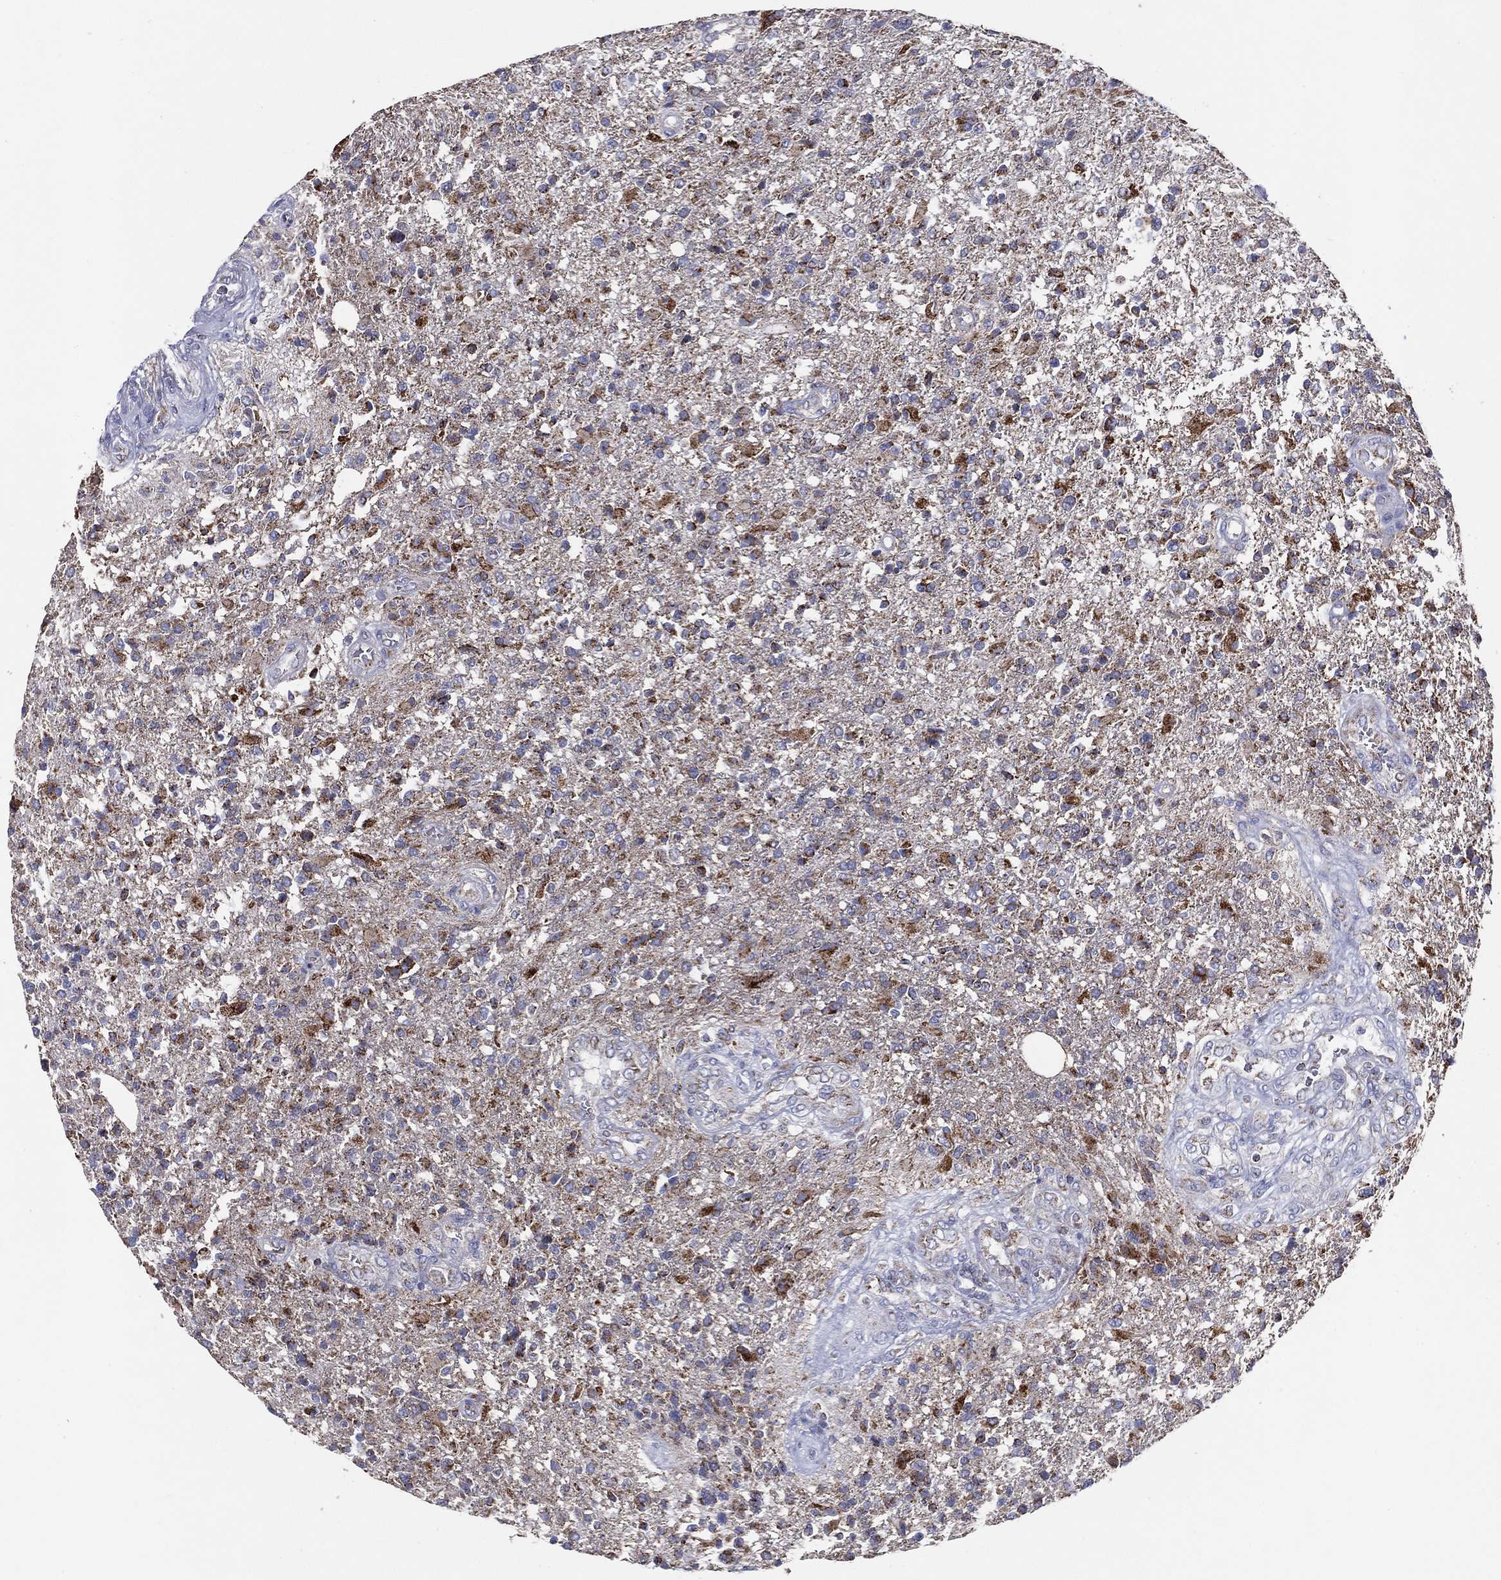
{"staining": {"intensity": "moderate", "quantity": ">75%", "location": "cytoplasmic/membranous"}, "tissue": "glioma", "cell_type": "Tumor cells", "image_type": "cancer", "snomed": [{"axis": "morphology", "description": "Glioma, malignant, High grade"}, {"axis": "topography", "description": "Brain"}], "caption": "Glioma tissue exhibits moderate cytoplasmic/membranous expression in about >75% of tumor cells, visualized by immunohistochemistry.", "gene": "SFXN1", "patient": {"sex": "male", "age": 56}}